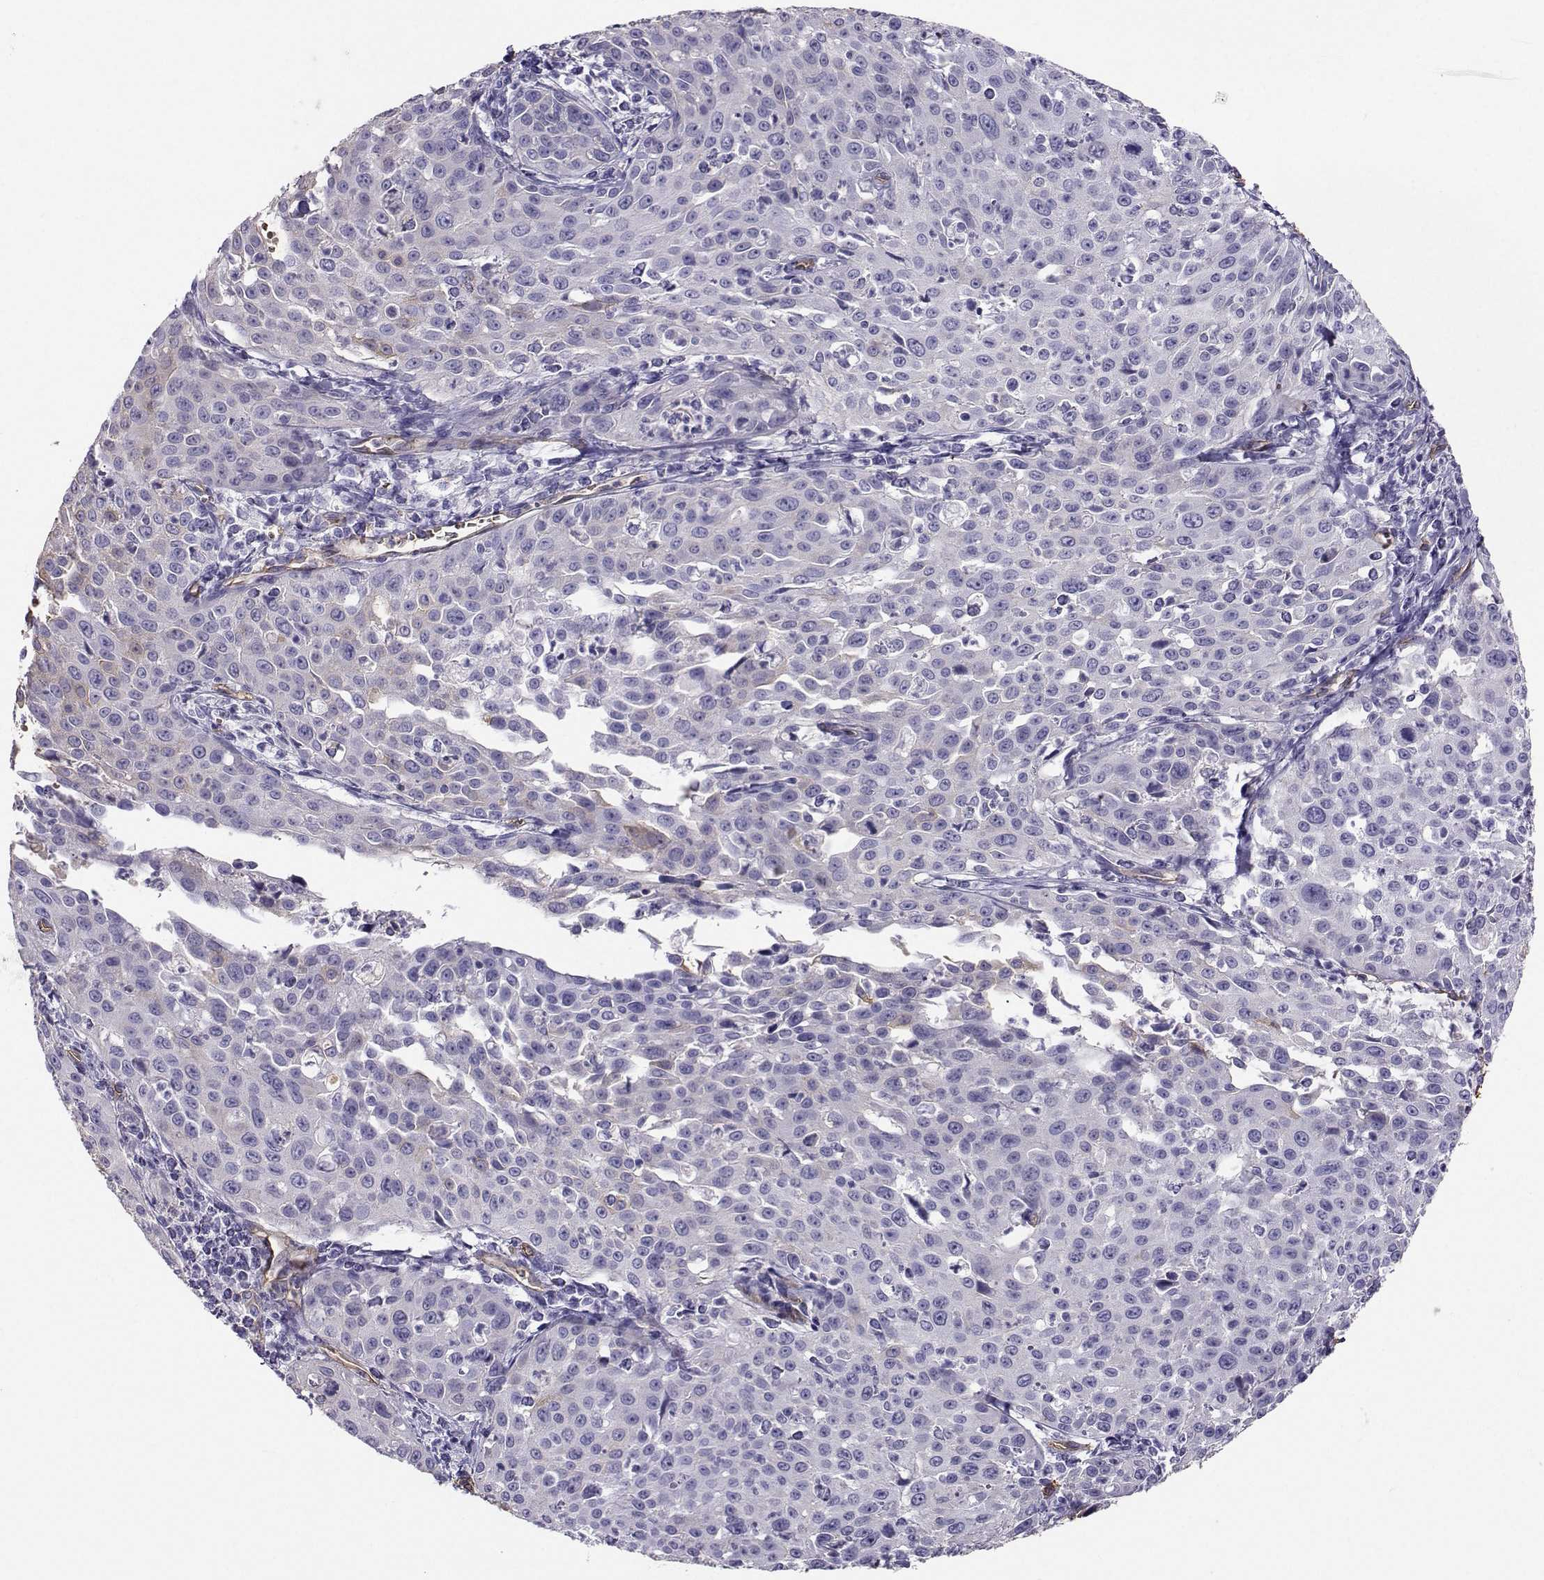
{"staining": {"intensity": "weak", "quantity": "<25%", "location": "cytoplasmic/membranous"}, "tissue": "cervical cancer", "cell_type": "Tumor cells", "image_type": "cancer", "snomed": [{"axis": "morphology", "description": "Squamous cell carcinoma, NOS"}, {"axis": "topography", "description": "Cervix"}], "caption": "IHC image of cervical squamous cell carcinoma stained for a protein (brown), which displays no positivity in tumor cells.", "gene": "CLUL1", "patient": {"sex": "female", "age": 26}}